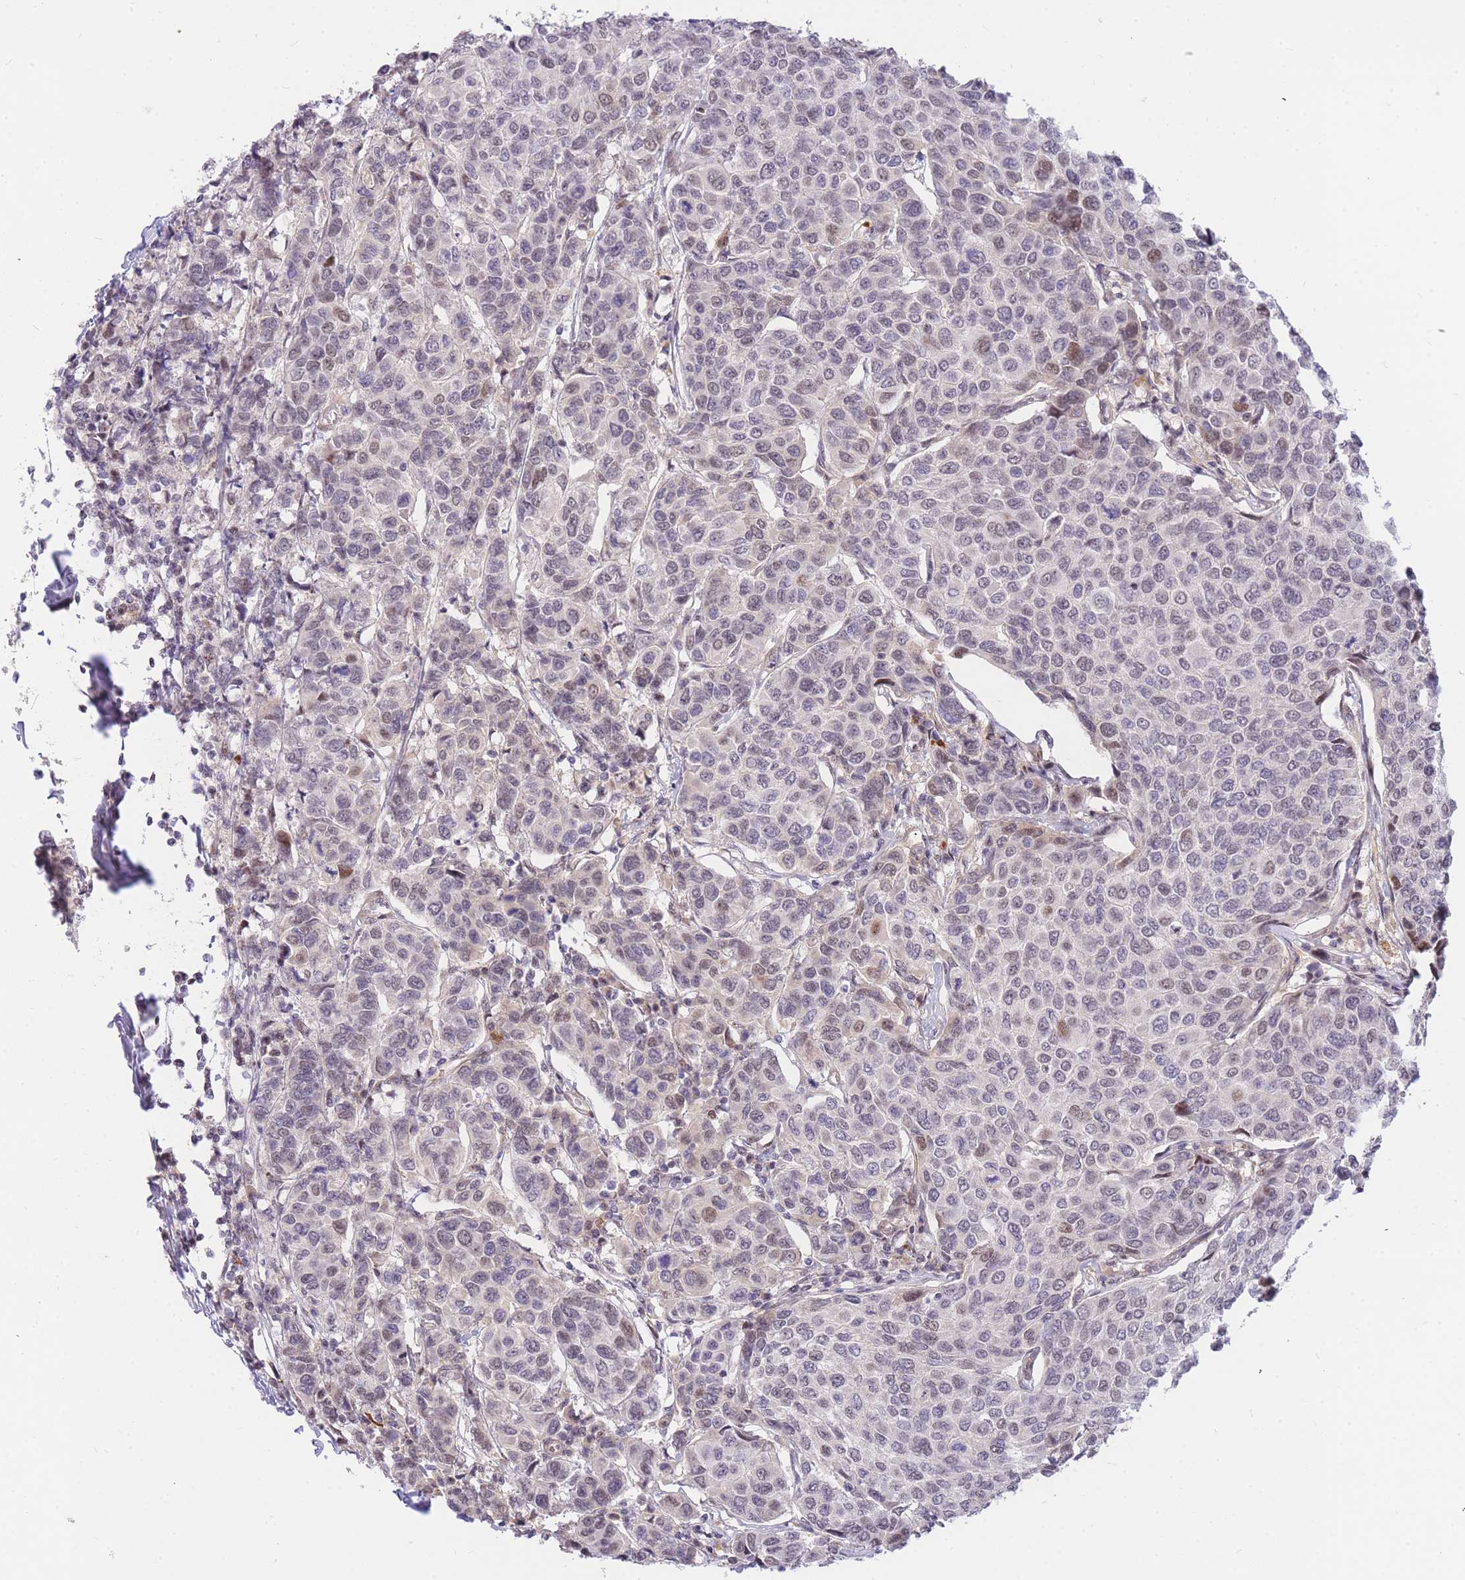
{"staining": {"intensity": "weak", "quantity": "<25%", "location": "nuclear"}, "tissue": "breast cancer", "cell_type": "Tumor cells", "image_type": "cancer", "snomed": [{"axis": "morphology", "description": "Duct carcinoma"}, {"axis": "topography", "description": "Breast"}], "caption": "Protein analysis of intraductal carcinoma (breast) exhibits no significant positivity in tumor cells. (Immunohistochemistry (ihc), brightfield microscopy, high magnification).", "gene": "TLE2", "patient": {"sex": "female", "age": 55}}